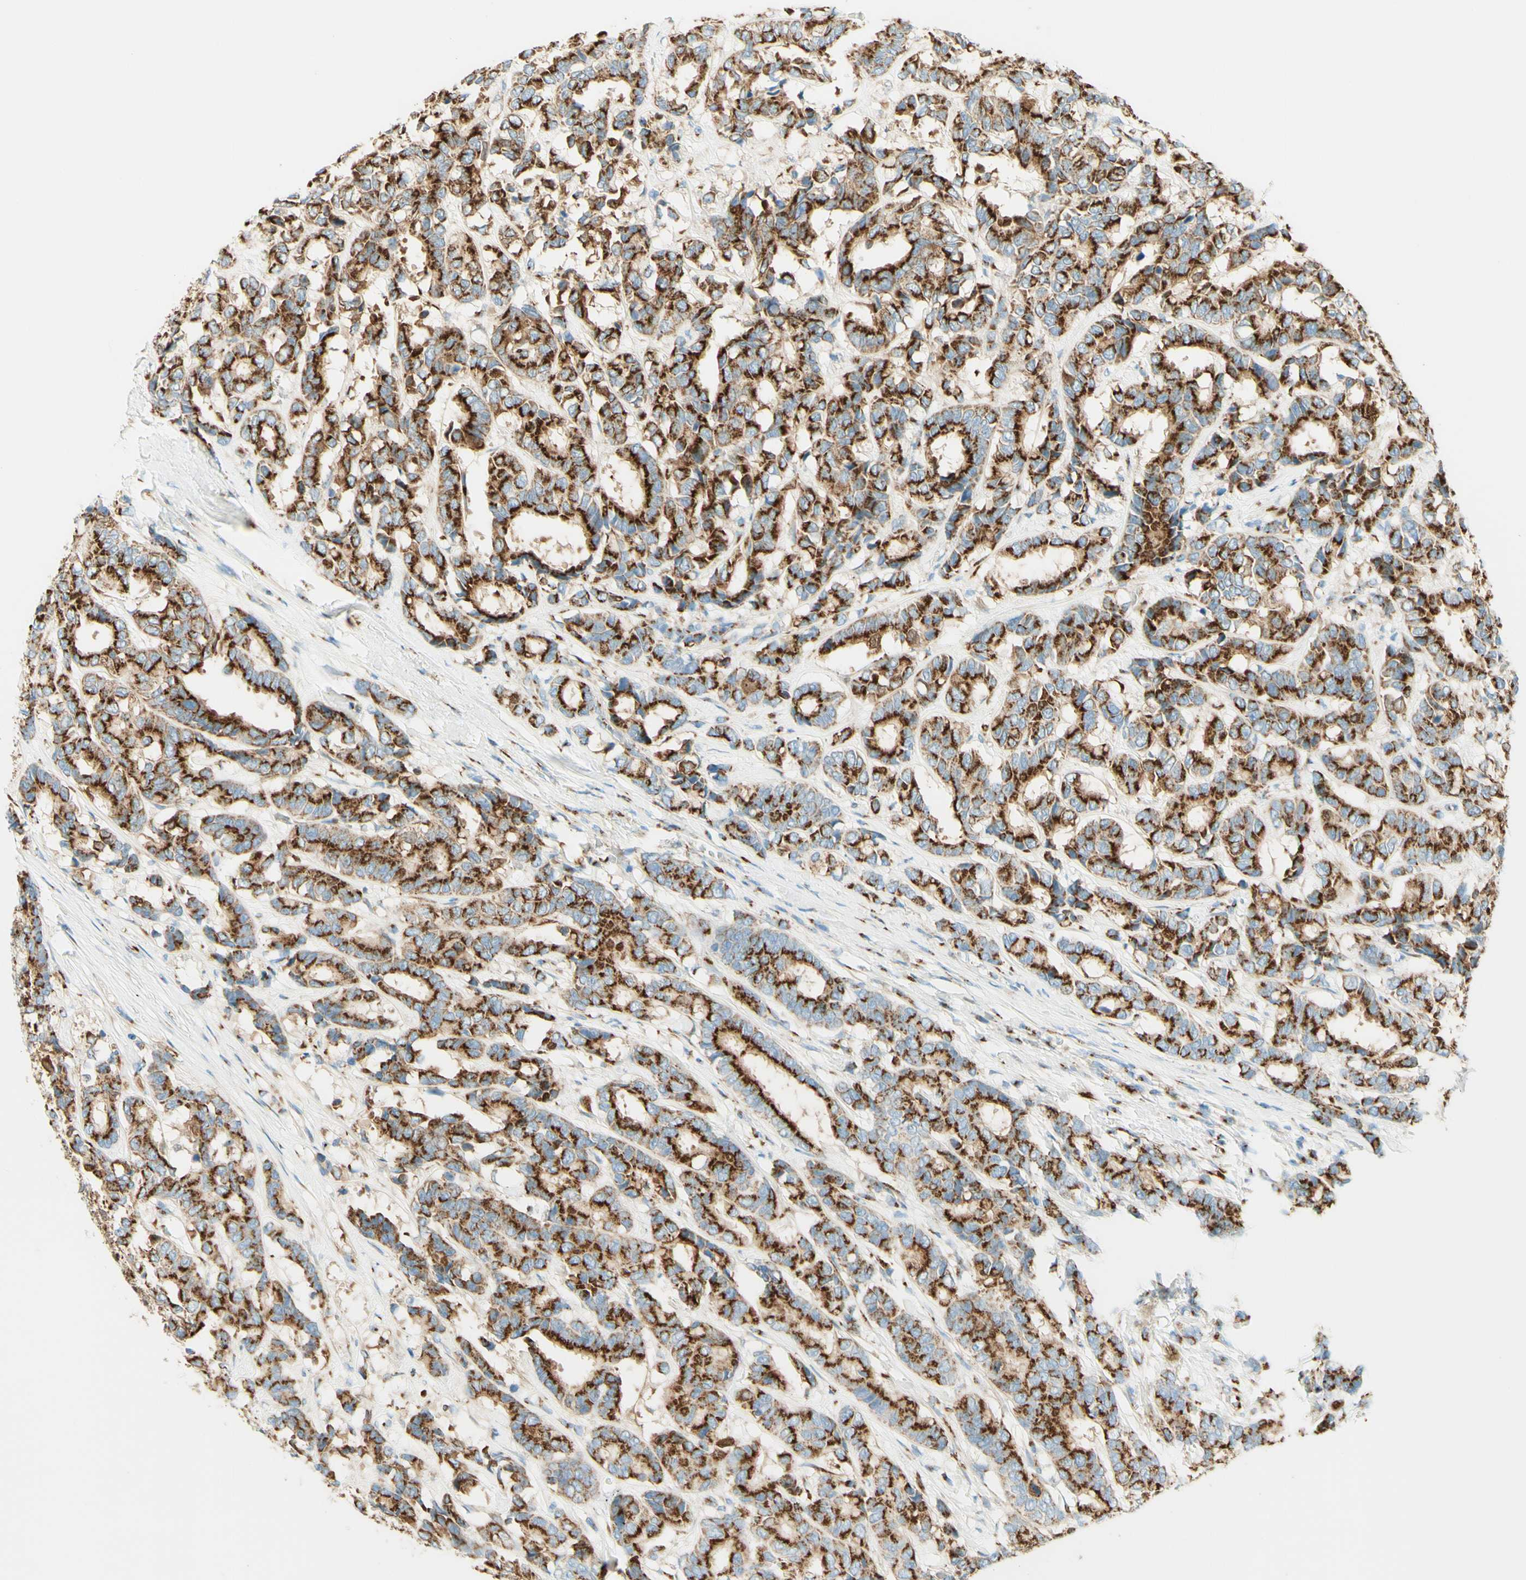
{"staining": {"intensity": "strong", "quantity": ">75%", "location": "cytoplasmic/membranous"}, "tissue": "breast cancer", "cell_type": "Tumor cells", "image_type": "cancer", "snomed": [{"axis": "morphology", "description": "Duct carcinoma"}, {"axis": "topography", "description": "Breast"}], "caption": "Tumor cells demonstrate strong cytoplasmic/membranous expression in approximately >75% of cells in breast infiltrating ductal carcinoma. (DAB (3,3'-diaminobenzidine) = brown stain, brightfield microscopy at high magnification).", "gene": "GOLGB1", "patient": {"sex": "female", "age": 87}}